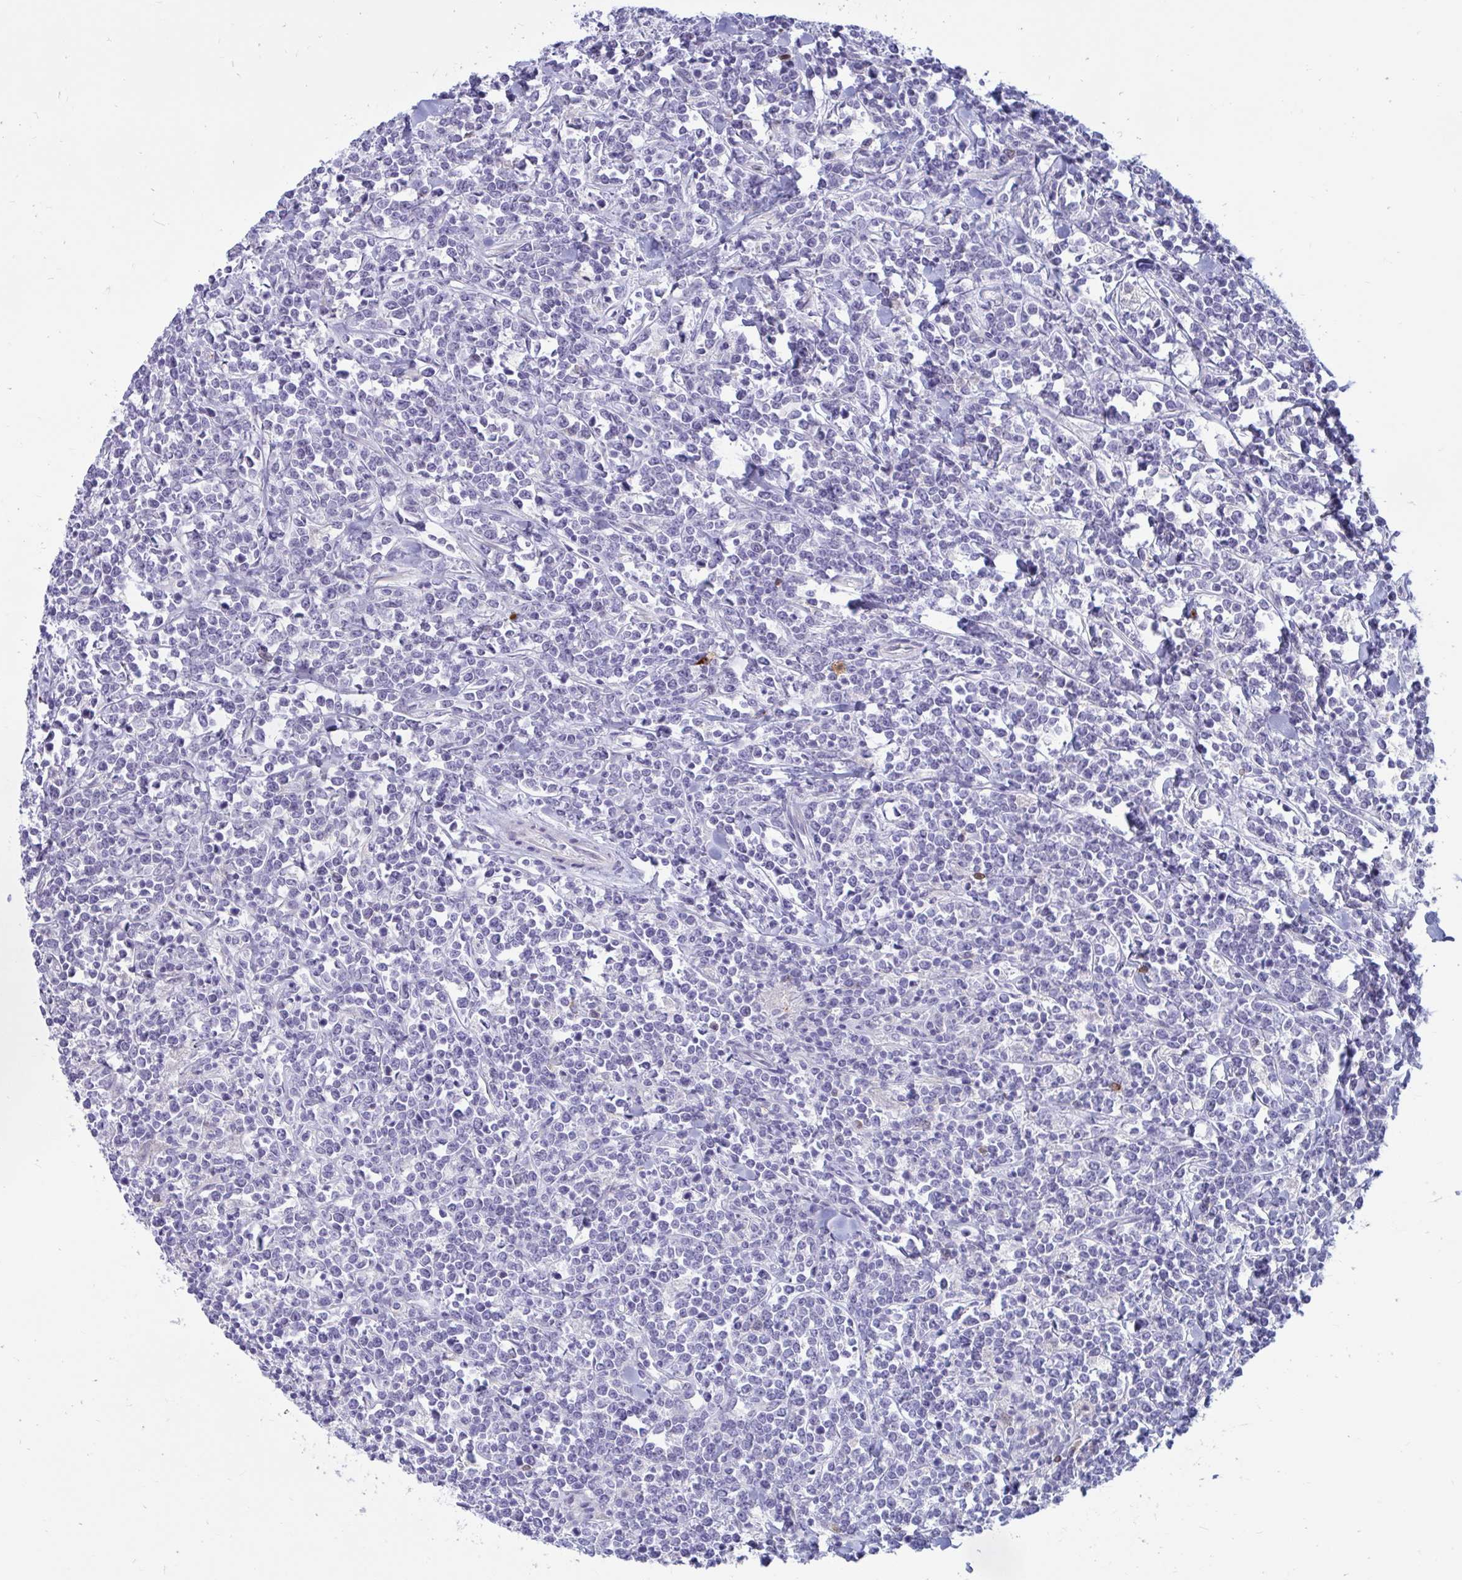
{"staining": {"intensity": "negative", "quantity": "none", "location": "none"}, "tissue": "lymphoma", "cell_type": "Tumor cells", "image_type": "cancer", "snomed": [{"axis": "morphology", "description": "Malignant lymphoma, non-Hodgkin's type, High grade"}, {"axis": "topography", "description": "Small intestine"}, {"axis": "topography", "description": "Colon"}], "caption": "Lymphoma was stained to show a protein in brown. There is no significant expression in tumor cells.", "gene": "FAM219B", "patient": {"sex": "male", "age": 8}}